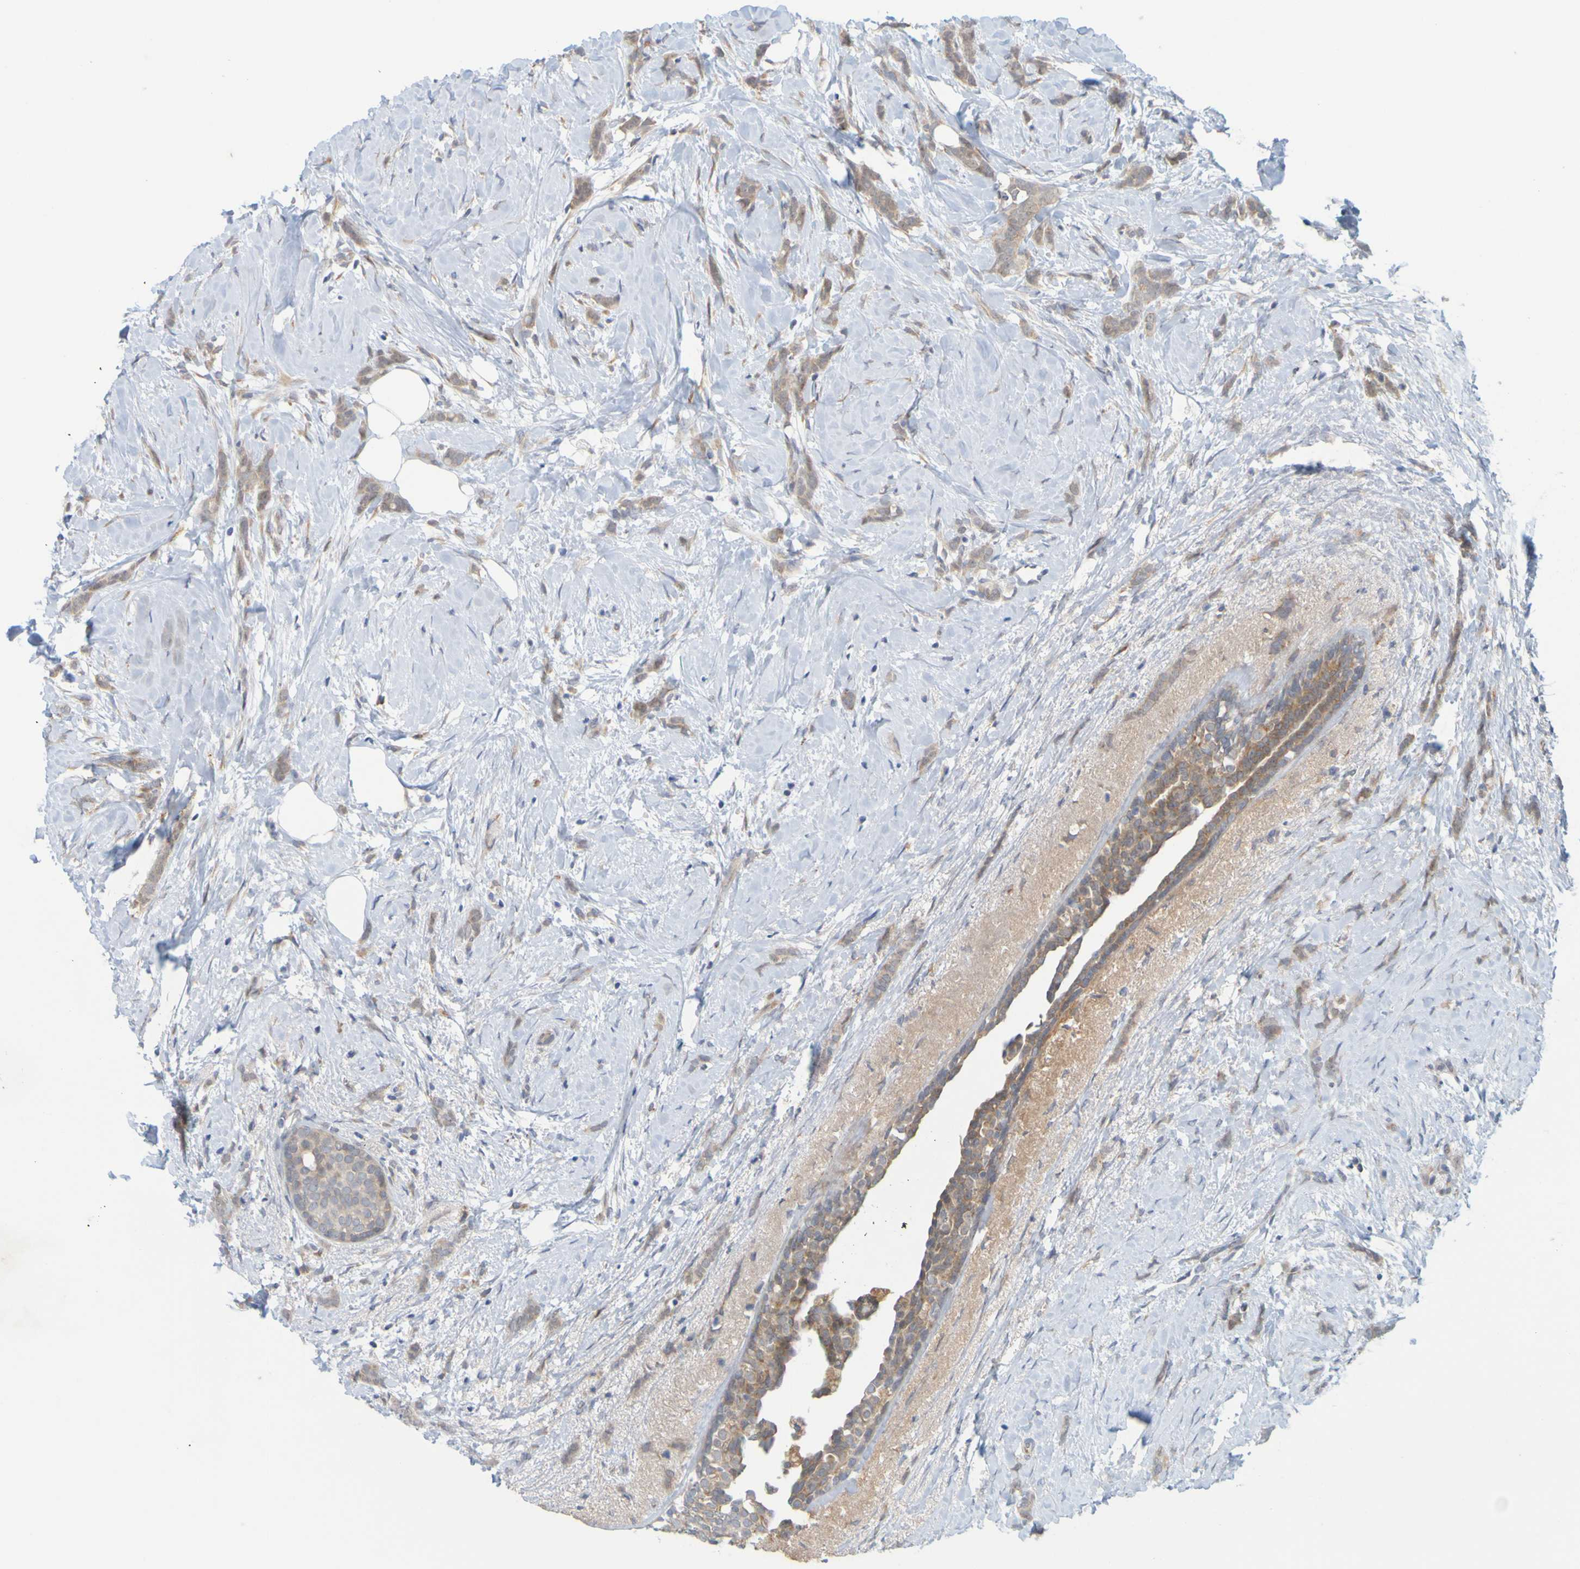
{"staining": {"intensity": "moderate", "quantity": ">75%", "location": "cytoplasmic/membranous"}, "tissue": "breast cancer", "cell_type": "Tumor cells", "image_type": "cancer", "snomed": [{"axis": "morphology", "description": "Lobular carcinoma, in situ"}, {"axis": "morphology", "description": "Lobular carcinoma"}, {"axis": "topography", "description": "Breast"}], "caption": "Immunohistochemistry of human breast cancer (lobular carcinoma in situ) demonstrates medium levels of moderate cytoplasmic/membranous positivity in about >75% of tumor cells. Nuclei are stained in blue.", "gene": "MOGS", "patient": {"sex": "female", "age": 41}}